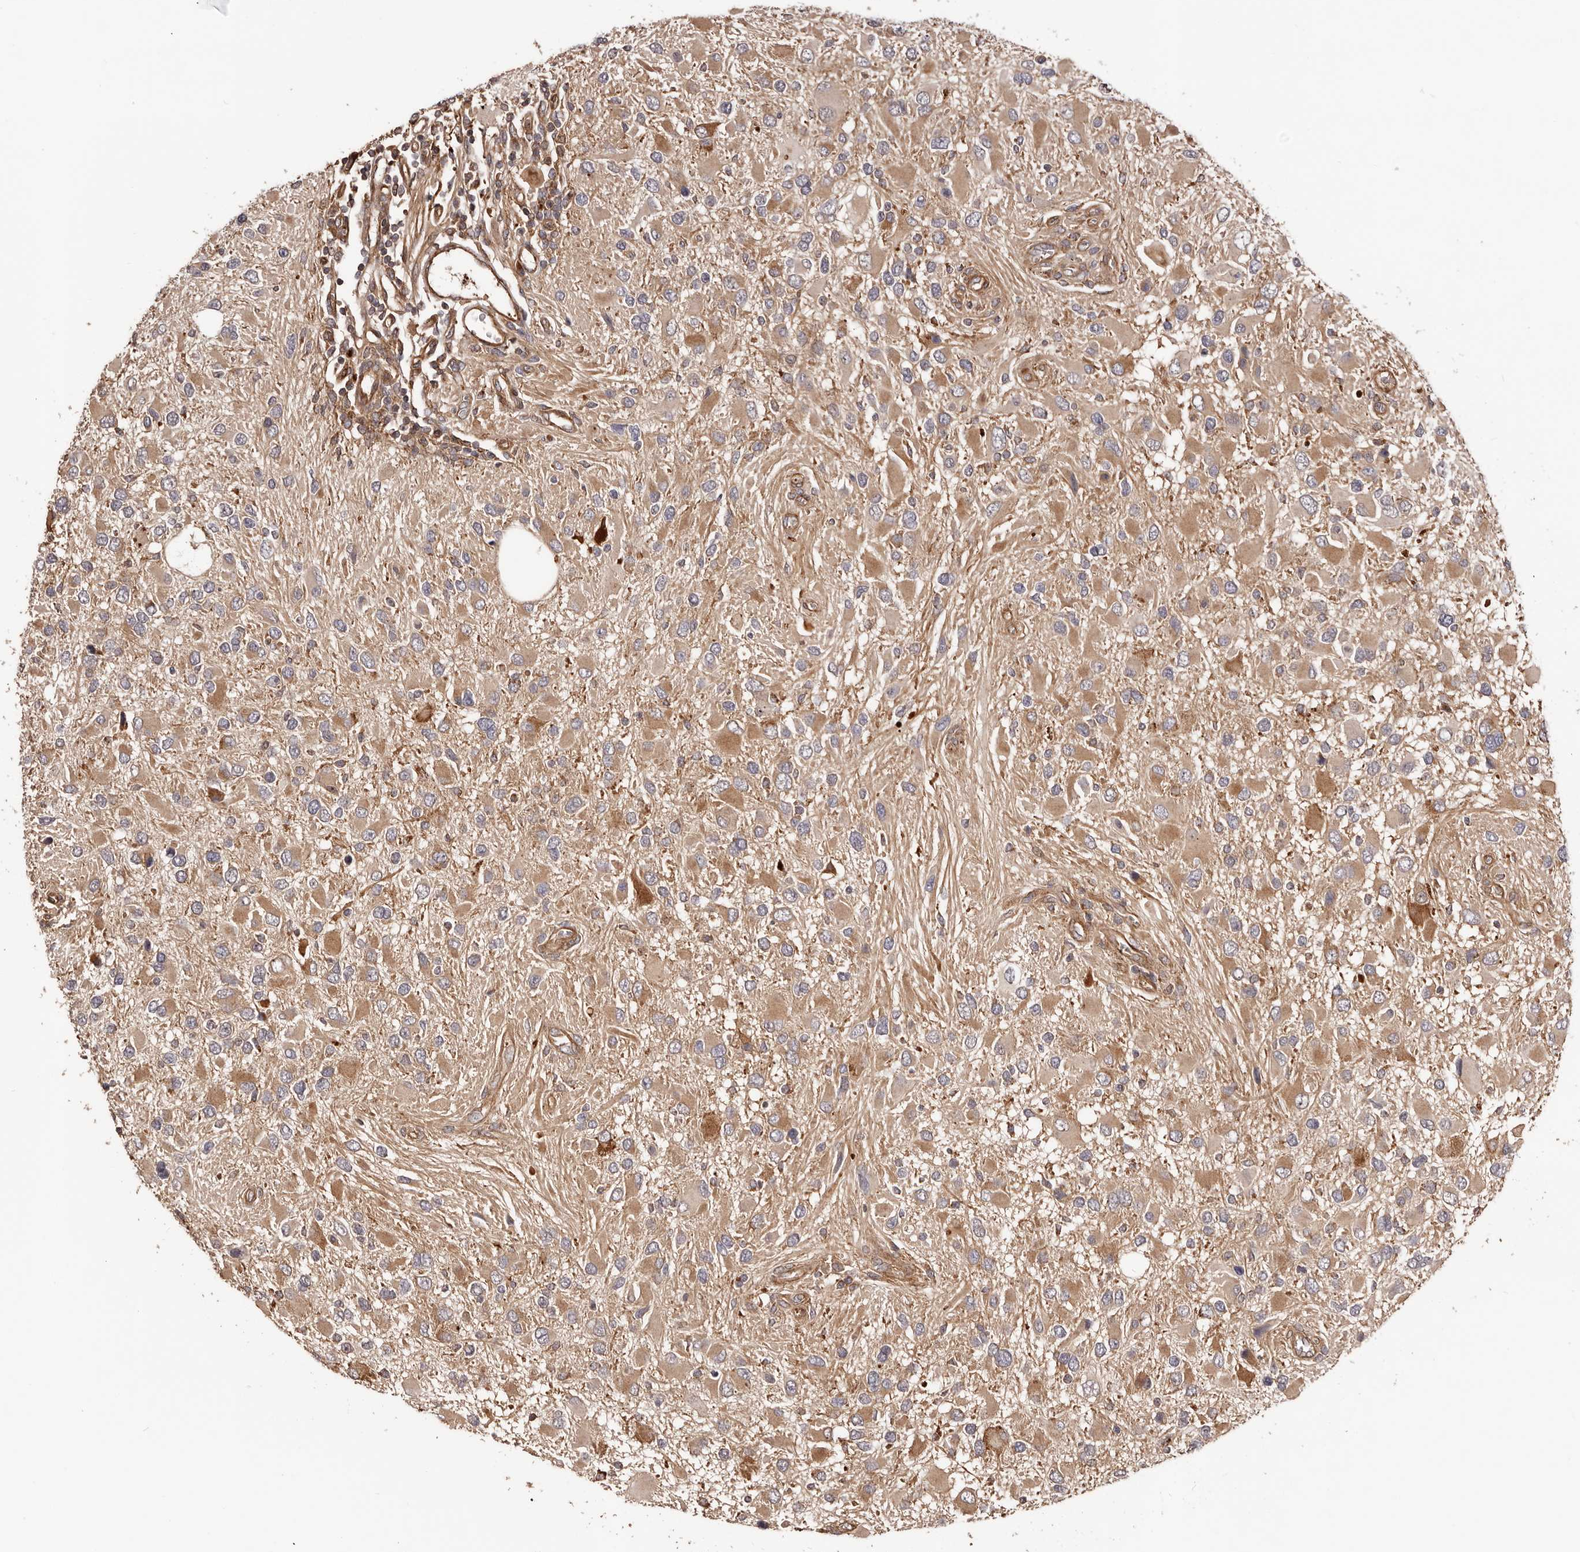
{"staining": {"intensity": "moderate", "quantity": ">75%", "location": "cytoplasmic/membranous"}, "tissue": "glioma", "cell_type": "Tumor cells", "image_type": "cancer", "snomed": [{"axis": "morphology", "description": "Glioma, malignant, High grade"}, {"axis": "topography", "description": "Brain"}], "caption": "Protein staining reveals moderate cytoplasmic/membranous staining in about >75% of tumor cells in glioma.", "gene": "GTPBP1", "patient": {"sex": "male", "age": 53}}